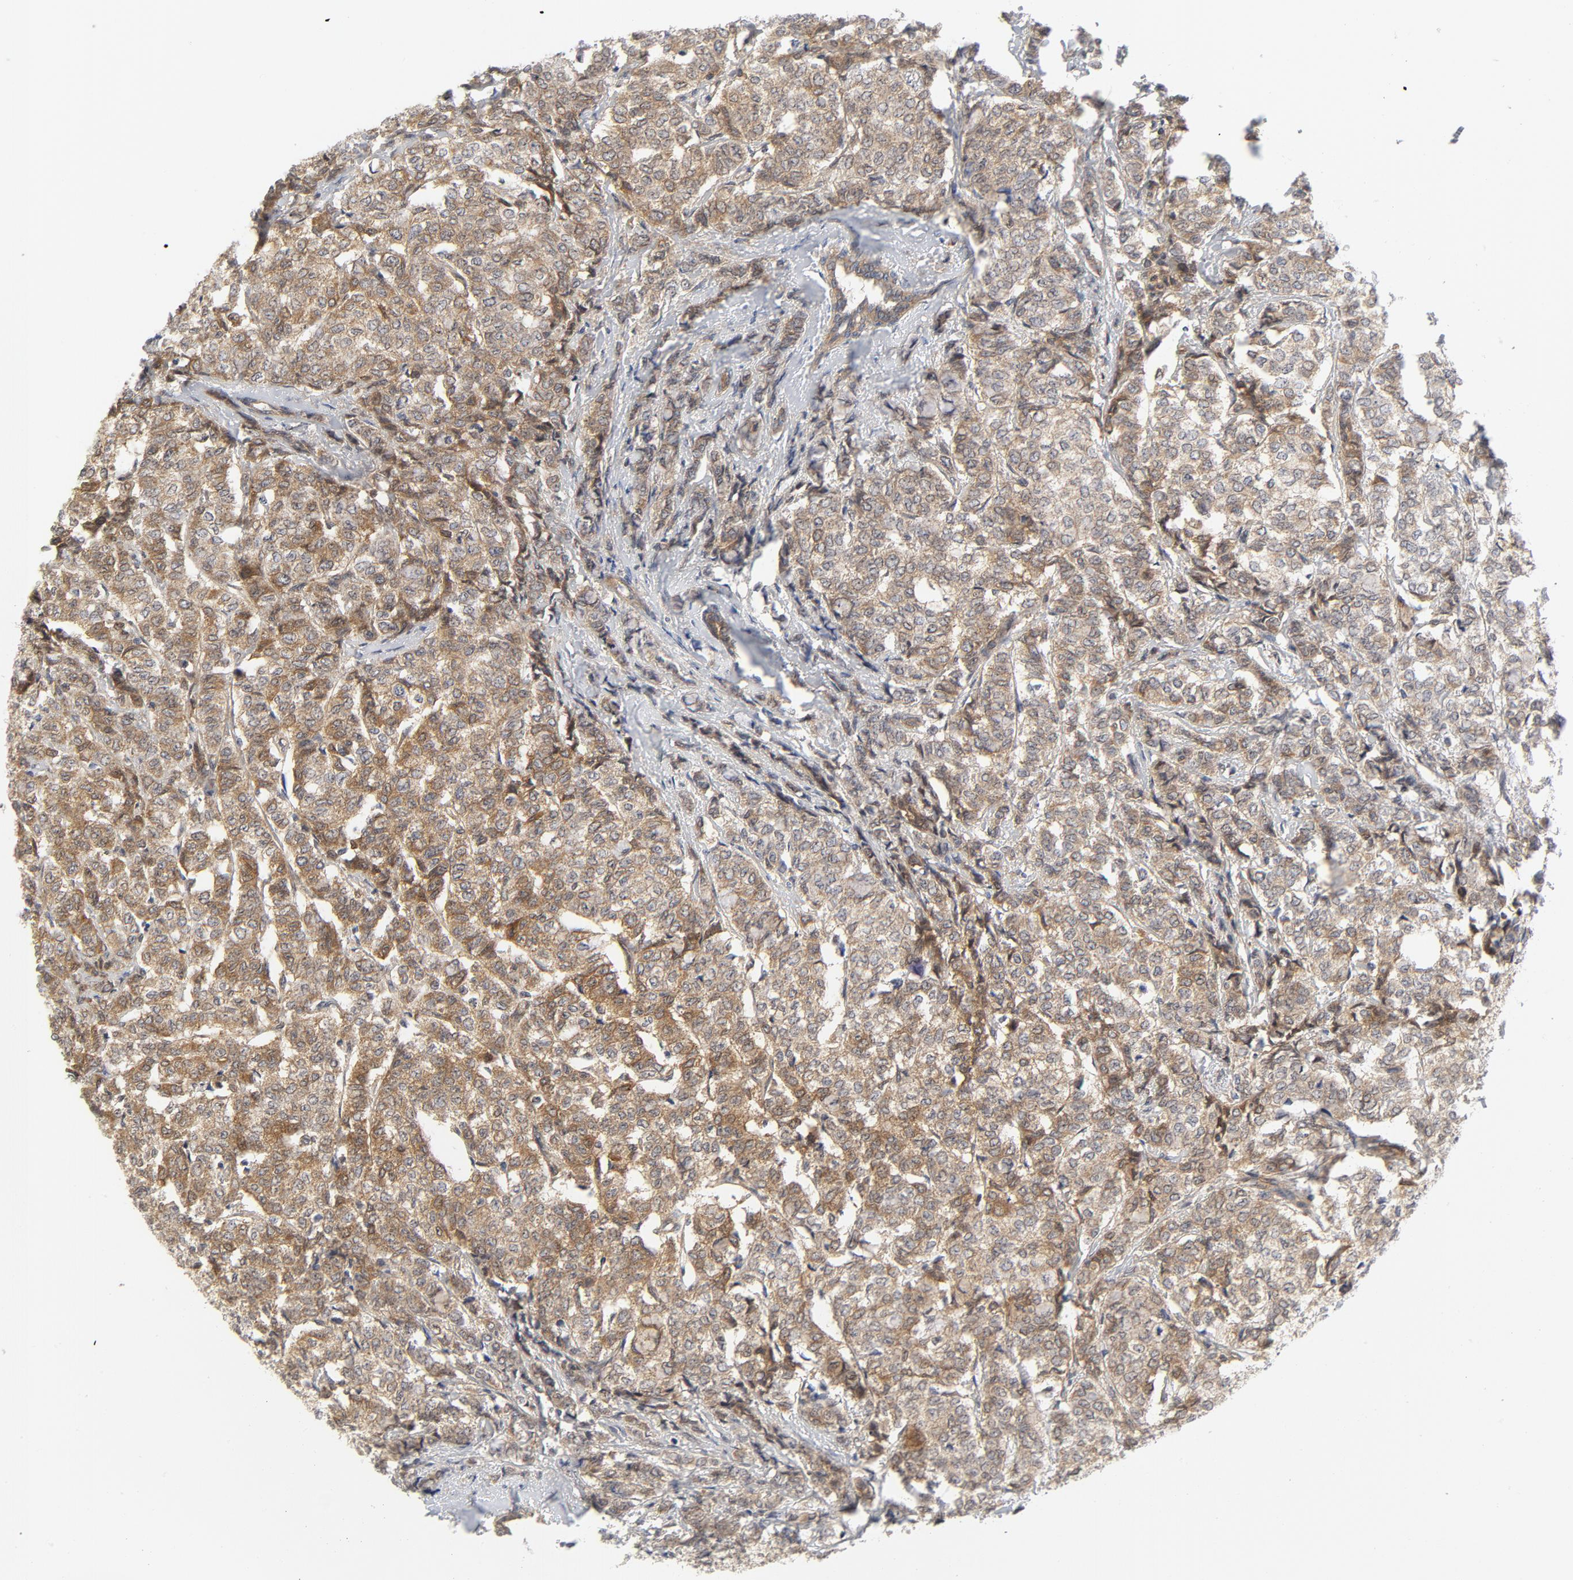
{"staining": {"intensity": "moderate", "quantity": ">75%", "location": "cytoplasmic/membranous"}, "tissue": "breast cancer", "cell_type": "Tumor cells", "image_type": "cancer", "snomed": [{"axis": "morphology", "description": "Lobular carcinoma"}, {"axis": "topography", "description": "Breast"}], "caption": "The micrograph exhibits staining of breast lobular carcinoma, revealing moderate cytoplasmic/membranous protein expression (brown color) within tumor cells.", "gene": "BAD", "patient": {"sex": "female", "age": 60}}